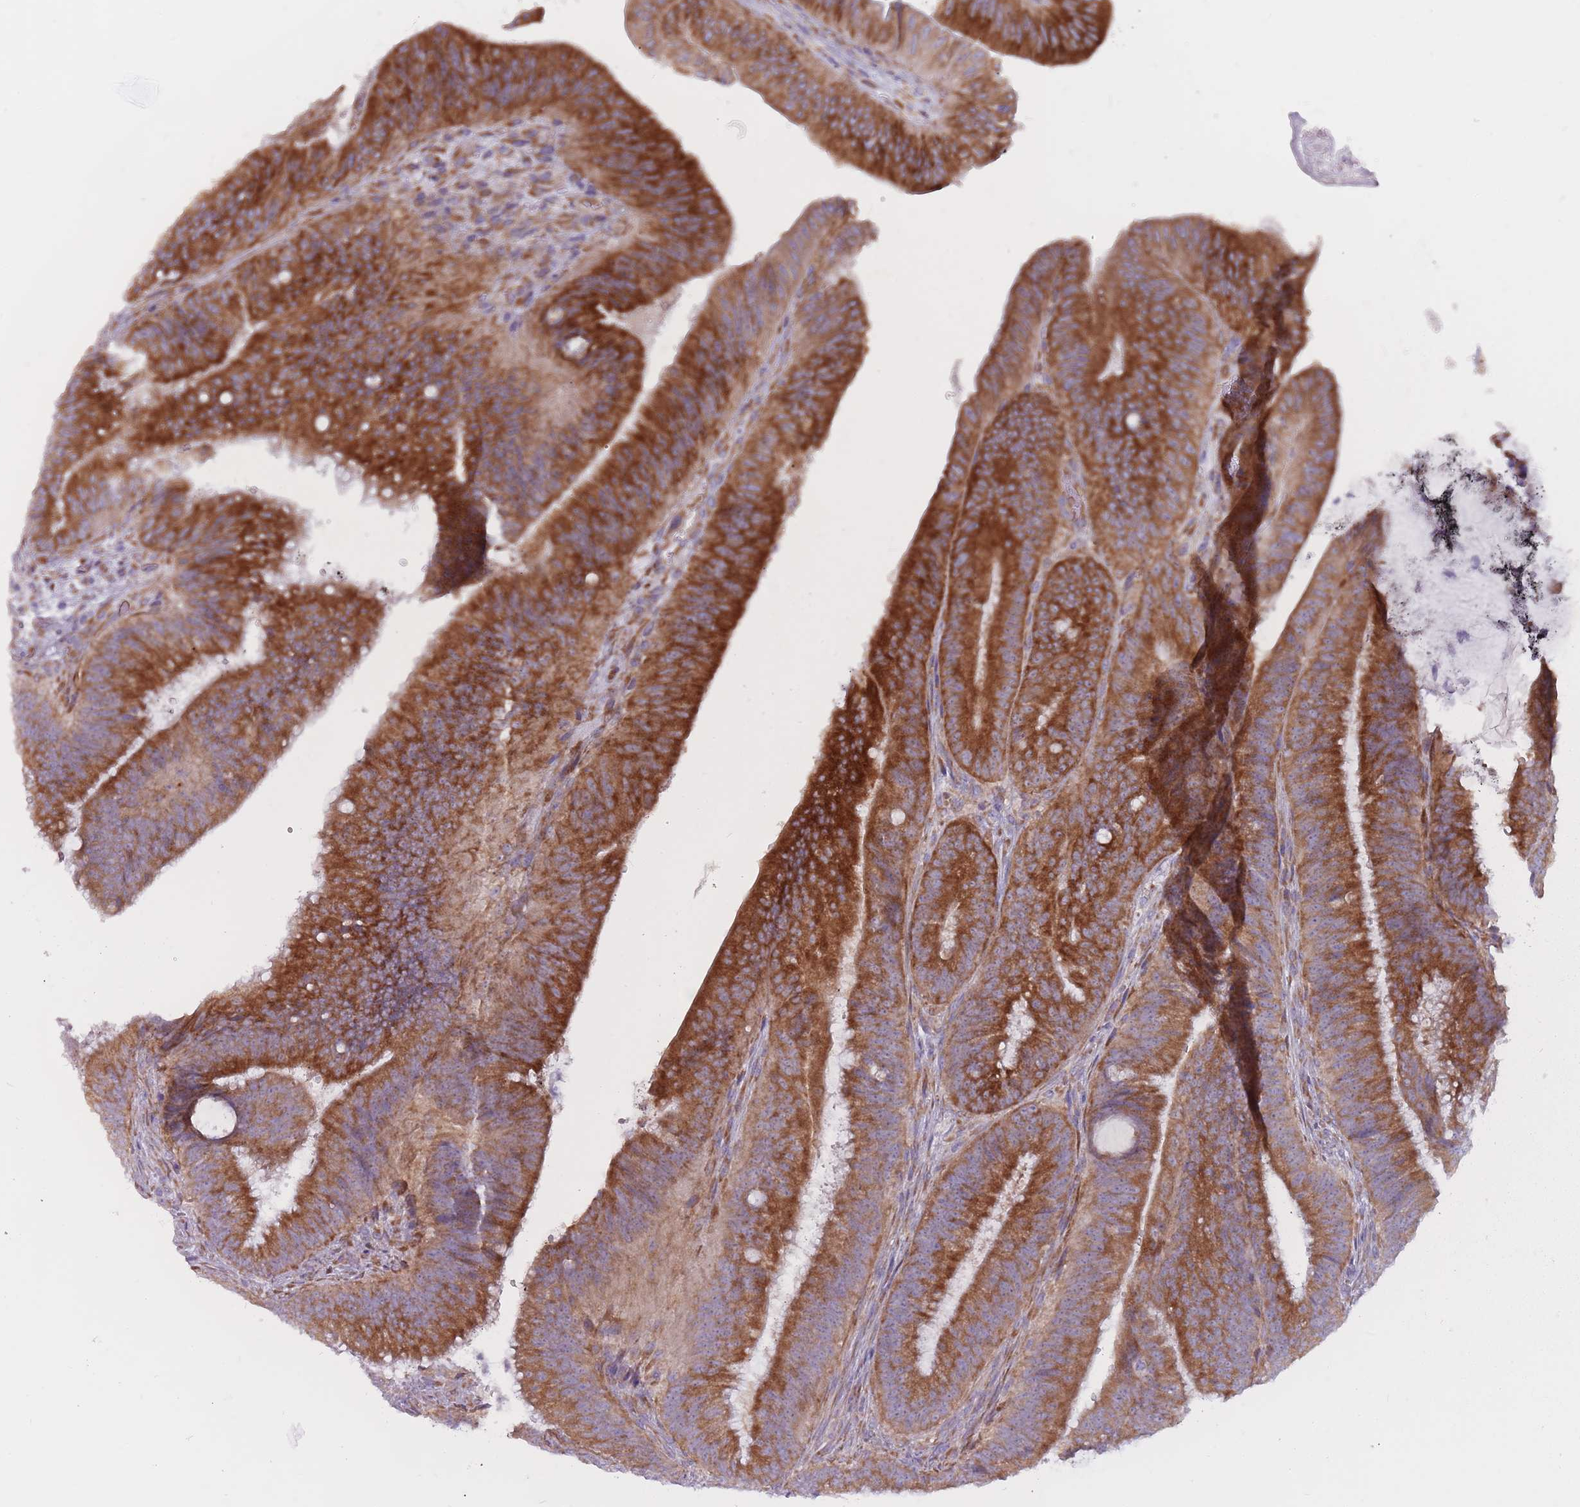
{"staining": {"intensity": "moderate", "quantity": ">75%", "location": "cytoplasmic/membranous"}, "tissue": "colorectal cancer", "cell_type": "Tumor cells", "image_type": "cancer", "snomed": [{"axis": "morphology", "description": "Adenocarcinoma, NOS"}, {"axis": "topography", "description": "Colon"}], "caption": "A medium amount of moderate cytoplasmic/membranous expression is identified in approximately >75% of tumor cells in colorectal cancer tissue.", "gene": "RPL18", "patient": {"sex": "female", "age": 43}}